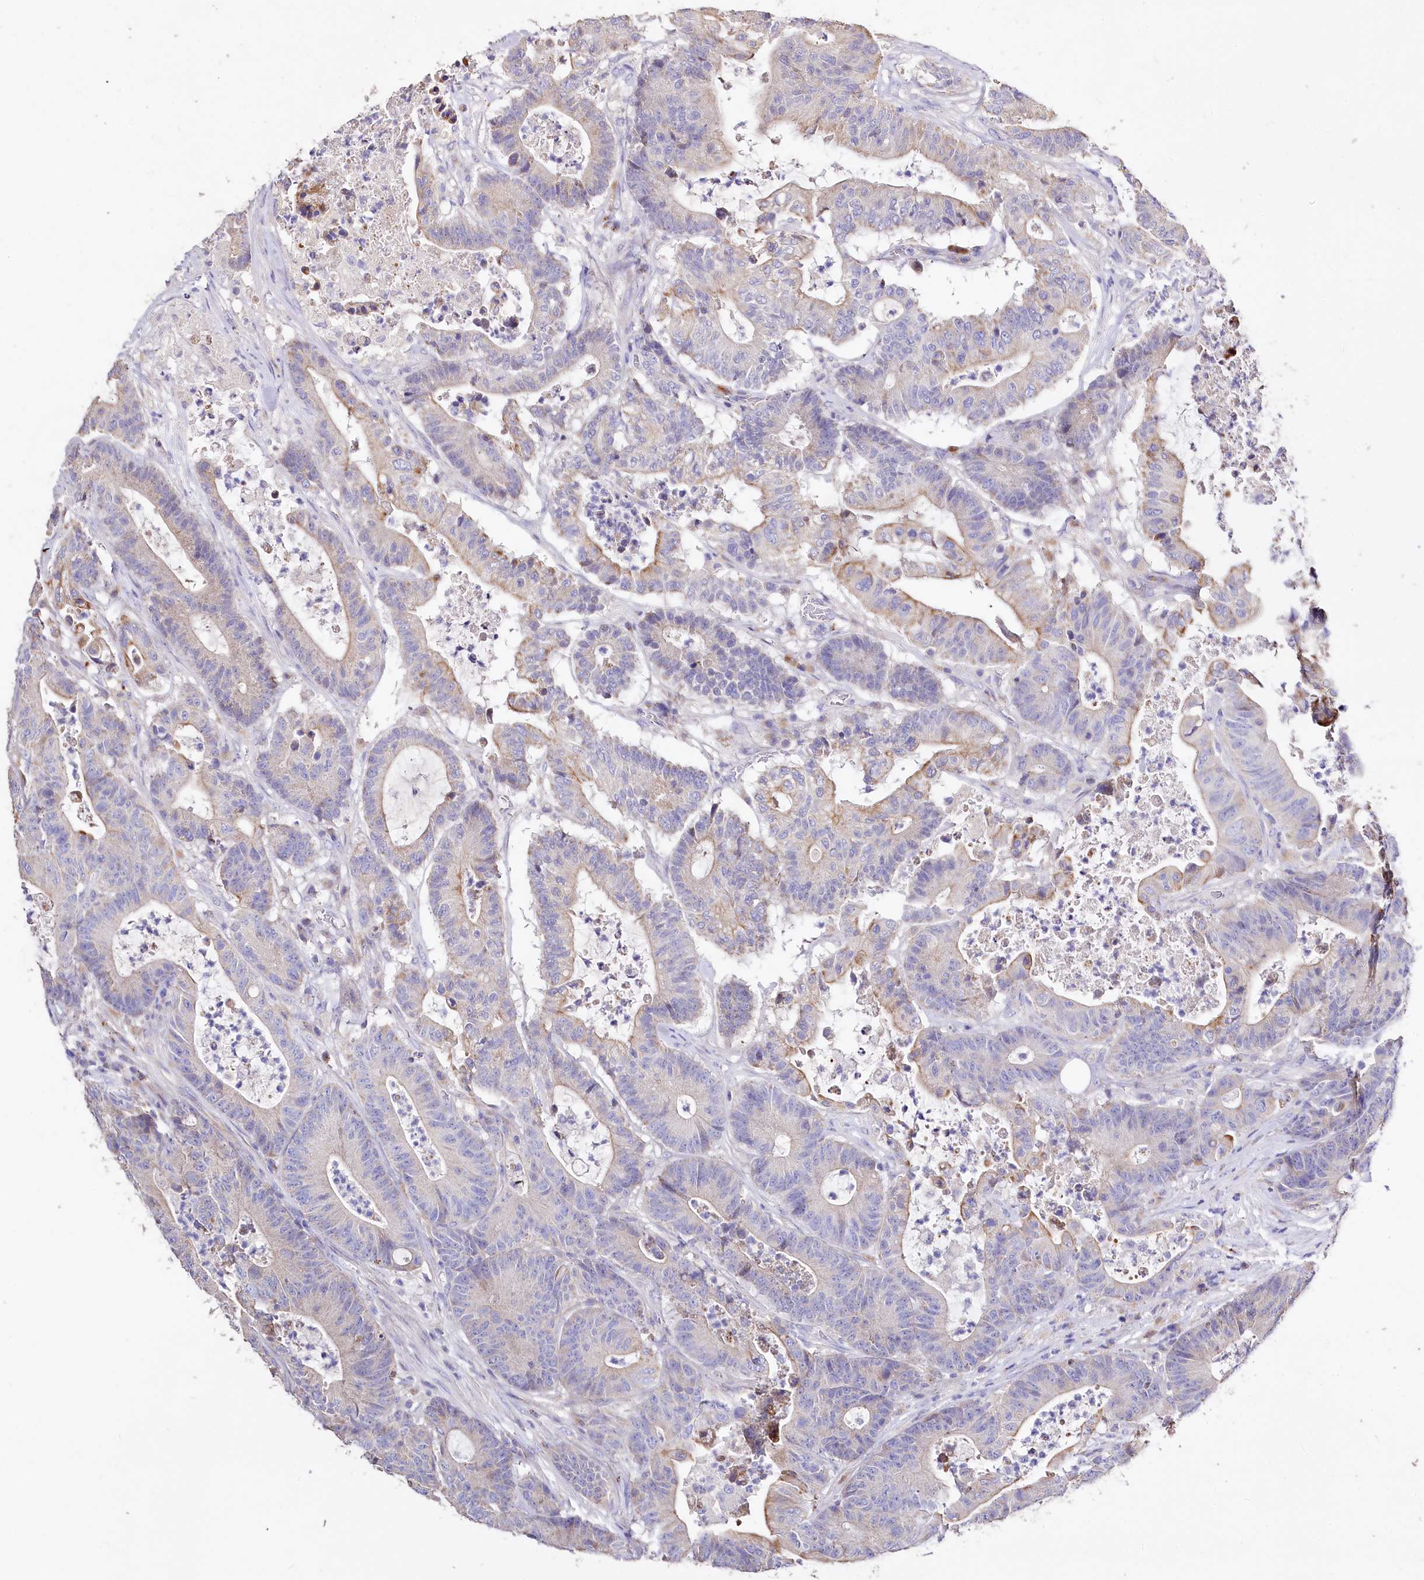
{"staining": {"intensity": "moderate", "quantity": "25%-75%", "location": "cytoplasmic/membranous"}, "tissue": "colorectal cancer", "cell_type": "Tumor cells", "image_type": "cancer", "snomed": [{"axis": "morphology", "description": "Adenocarcinoma, NOS"}, {"axis": "topography", "description": "Colon"}], "caption": "High-power microscopy captured an immunohistochemistry micrograph of adenocarcinoma (colorectal), revealing moderate cytoplasmic/membranous staining in about 25%-75% of tumor cells.", "gene": "PTER", "patient": {"sex": "female", "age": 84}}